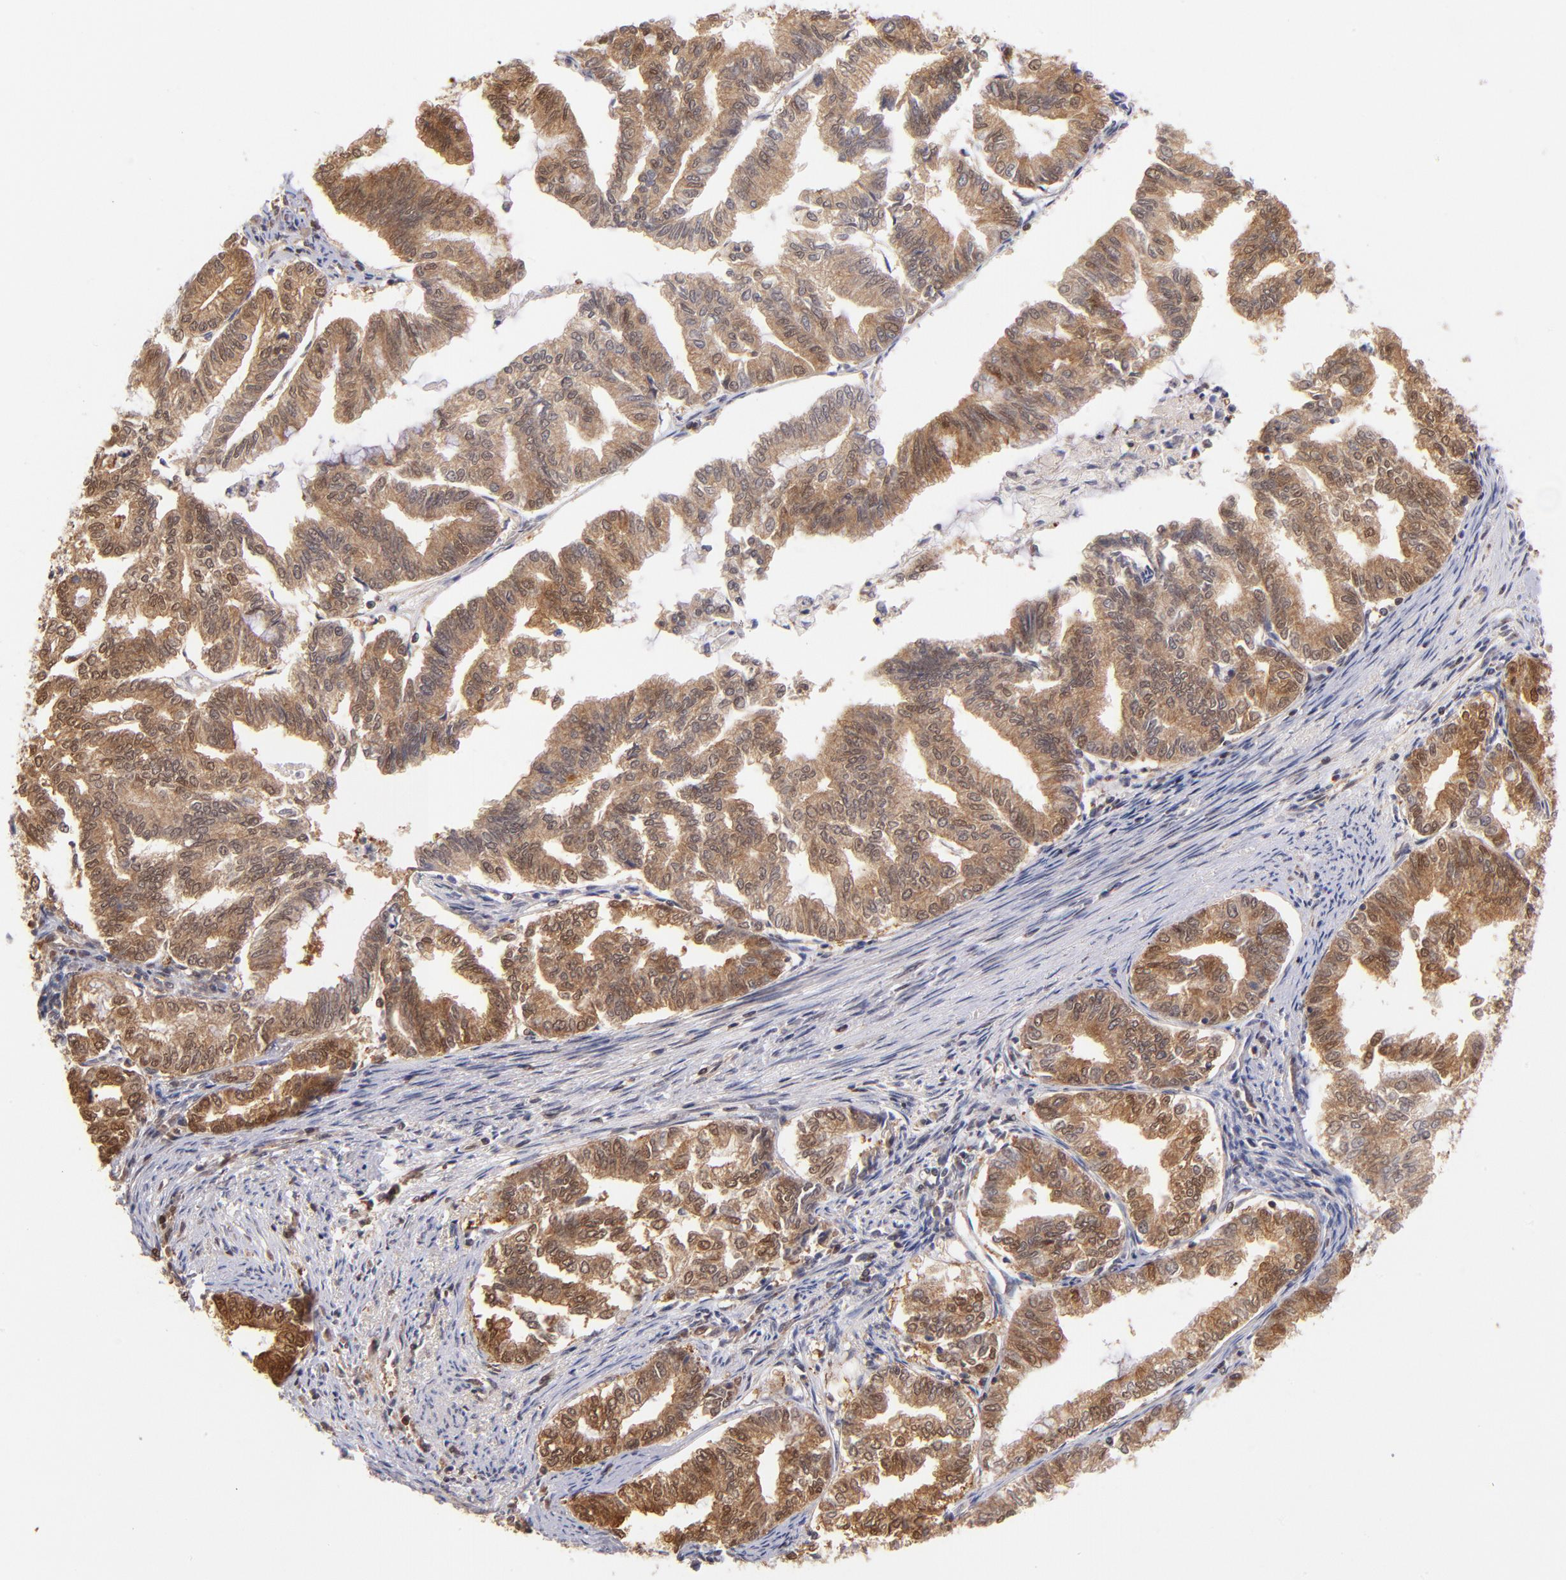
{"staining": {"intensity": "moderate", "quantity": ">75%", "location": "cytoplasmic/membranous"}, "tissue": "endometrial cancer", "cell_type": "Tumor cells", "image_type": "cancer", "snomed": [{"axis": "morphology", "description": "Adenocarcinoma, NOS"}, {"axis": "topography", "description": "Endometrium"}], "caption": "A high-resolution image shows immunohistochemistry (IHC) staining of endometrial adenocarcinoma, which reveals moderate cytoplasmic/membranous positivity in about >75% of tumor cells. Using DAB (brown) and hematoxylin (blue) stains, captured at high magnification using brightfield microscopy.", "gene": "YWHAB", "patient": {"sex": "female", "age": 79}}